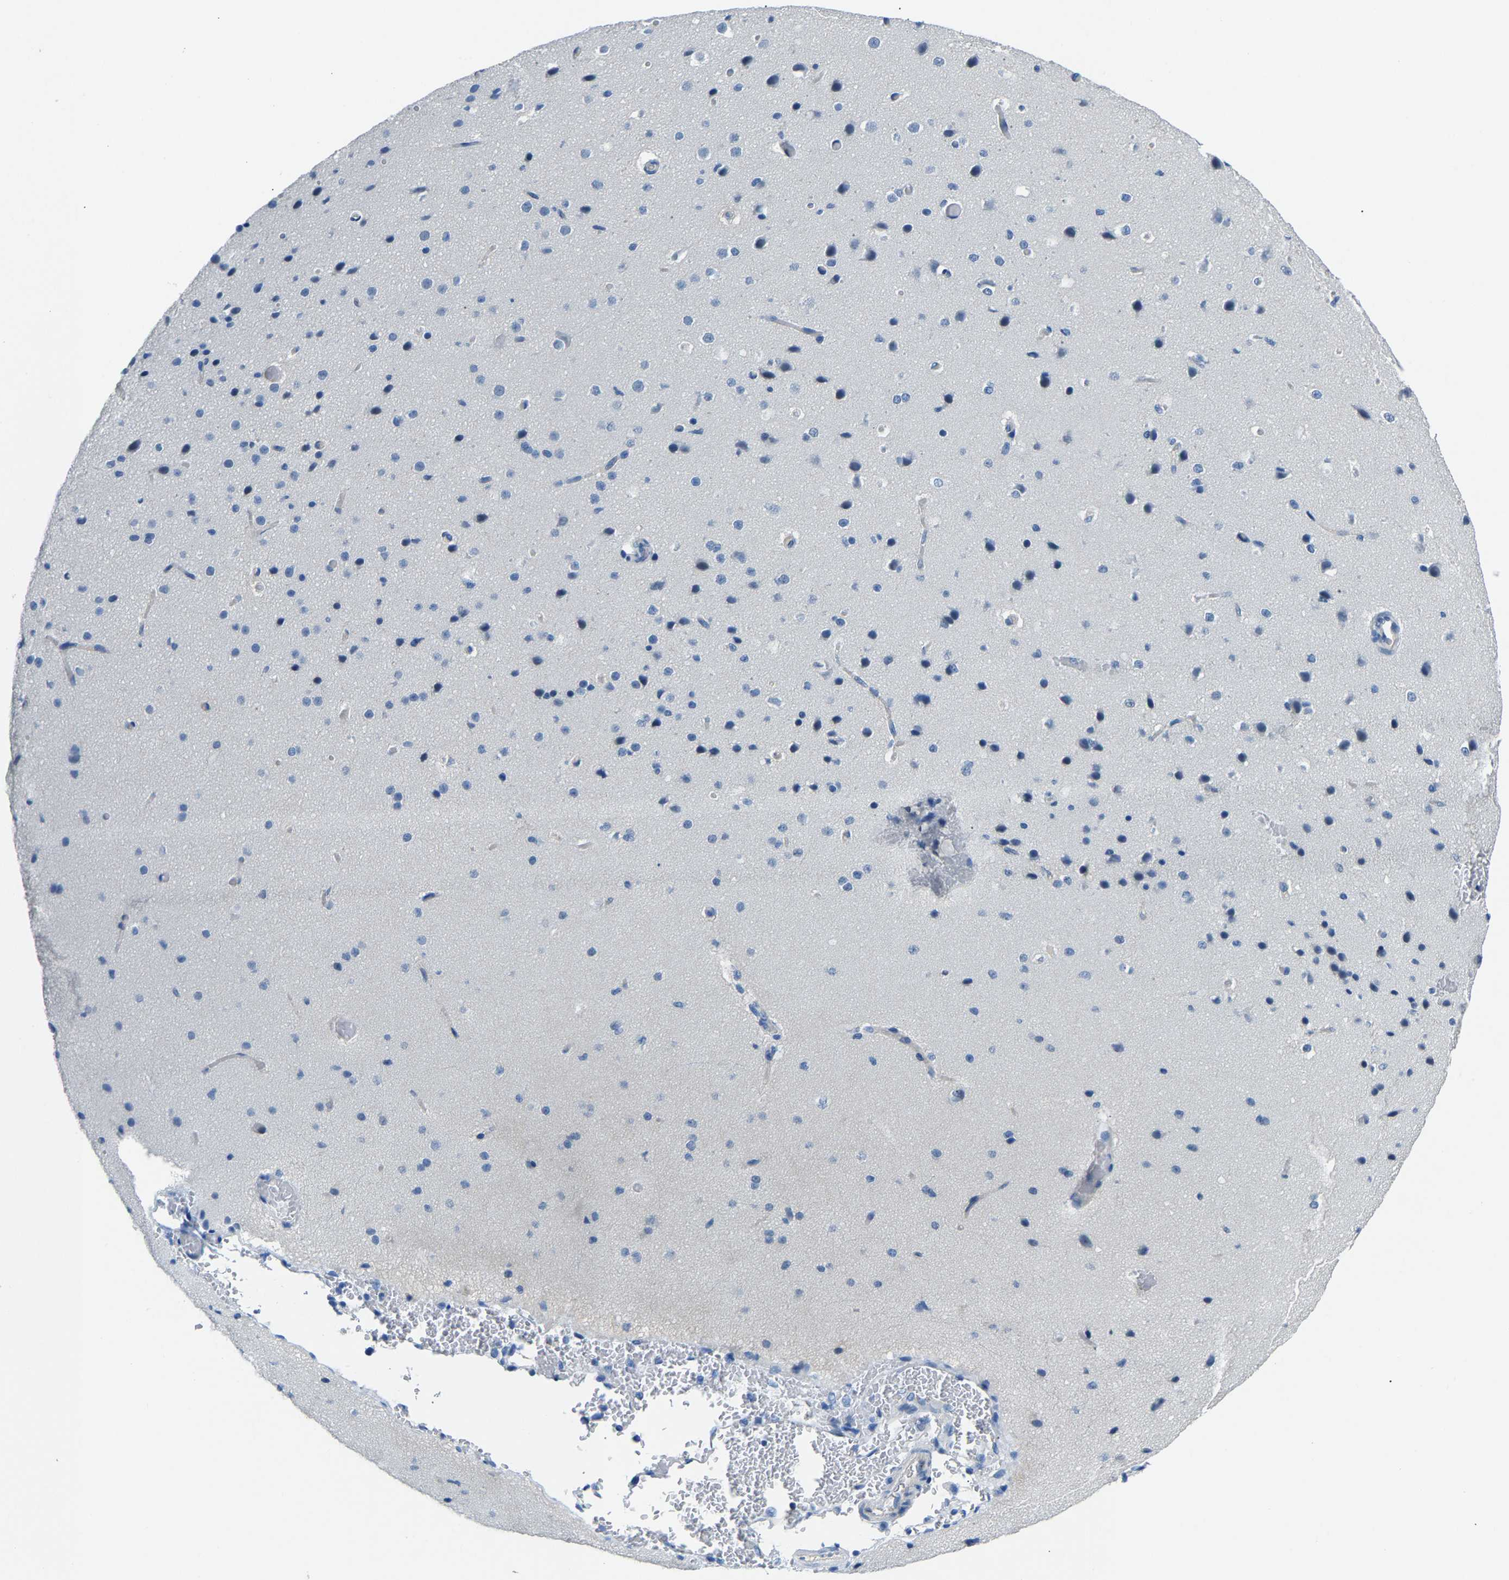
{"staining": {"intensity": "negative", "quantity": "none", "location": "none"}, "tissue": "cerebral cortex", "cell_type": "Endothelial cells", "image_type": "normal", "snomed": [{"axis": "morphology", "description": "Normal tissue, NOS"}, {"axis": "morphology", "description": "Developmental malformation"}, {"axis": "topography", "description": "Cerebral cortex"}], "caption": "Endothelial cells show no significant protein positivity in normal cerebral cortex. (Brightfield microscopy of DAB (3,3'-diaminobenzidine) IHC at high magnification).", "gene": "DNAAF5", "patient": {"sex": "female", "age": 30}}